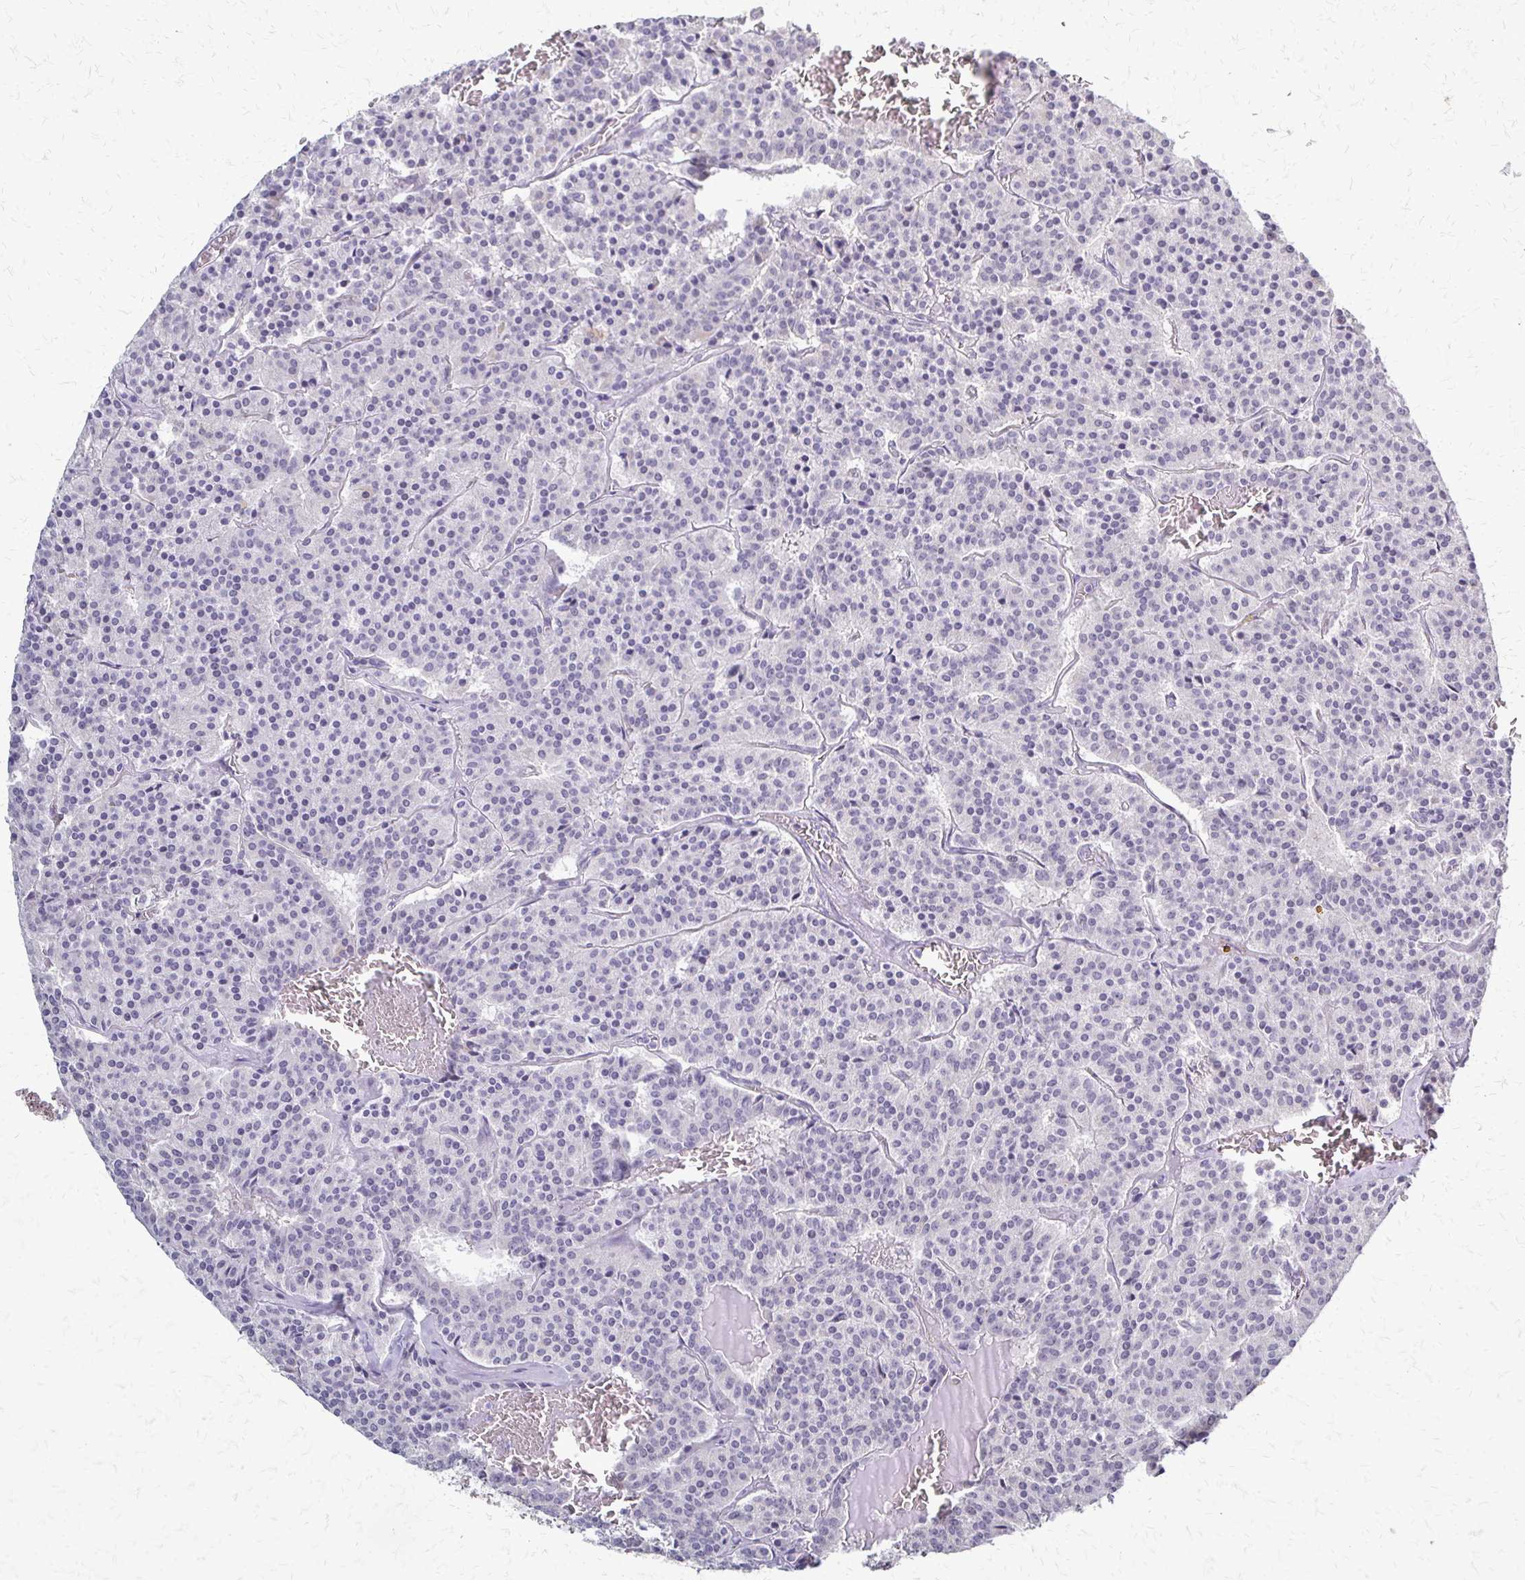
{"staining": {"intensity": "negative", "quantity": "none", "location": "none"}, "tissue": "carcinoid", "cell_type": "Tumor cells", "image_type": "cancer", "snomed": [{"axis": "morphology", "description": "Carcinoid, malignant, NOS"}, {"axis": "topography", "description": "Lung"}], "caption": "Tumor cells show no significant protein staining in malignant carcinoid. (Immunohistochemistry, brightfield microscopy, high magnification).", "gene": "SLC9A9", "patient": {"sex": "male", "age": 70}}